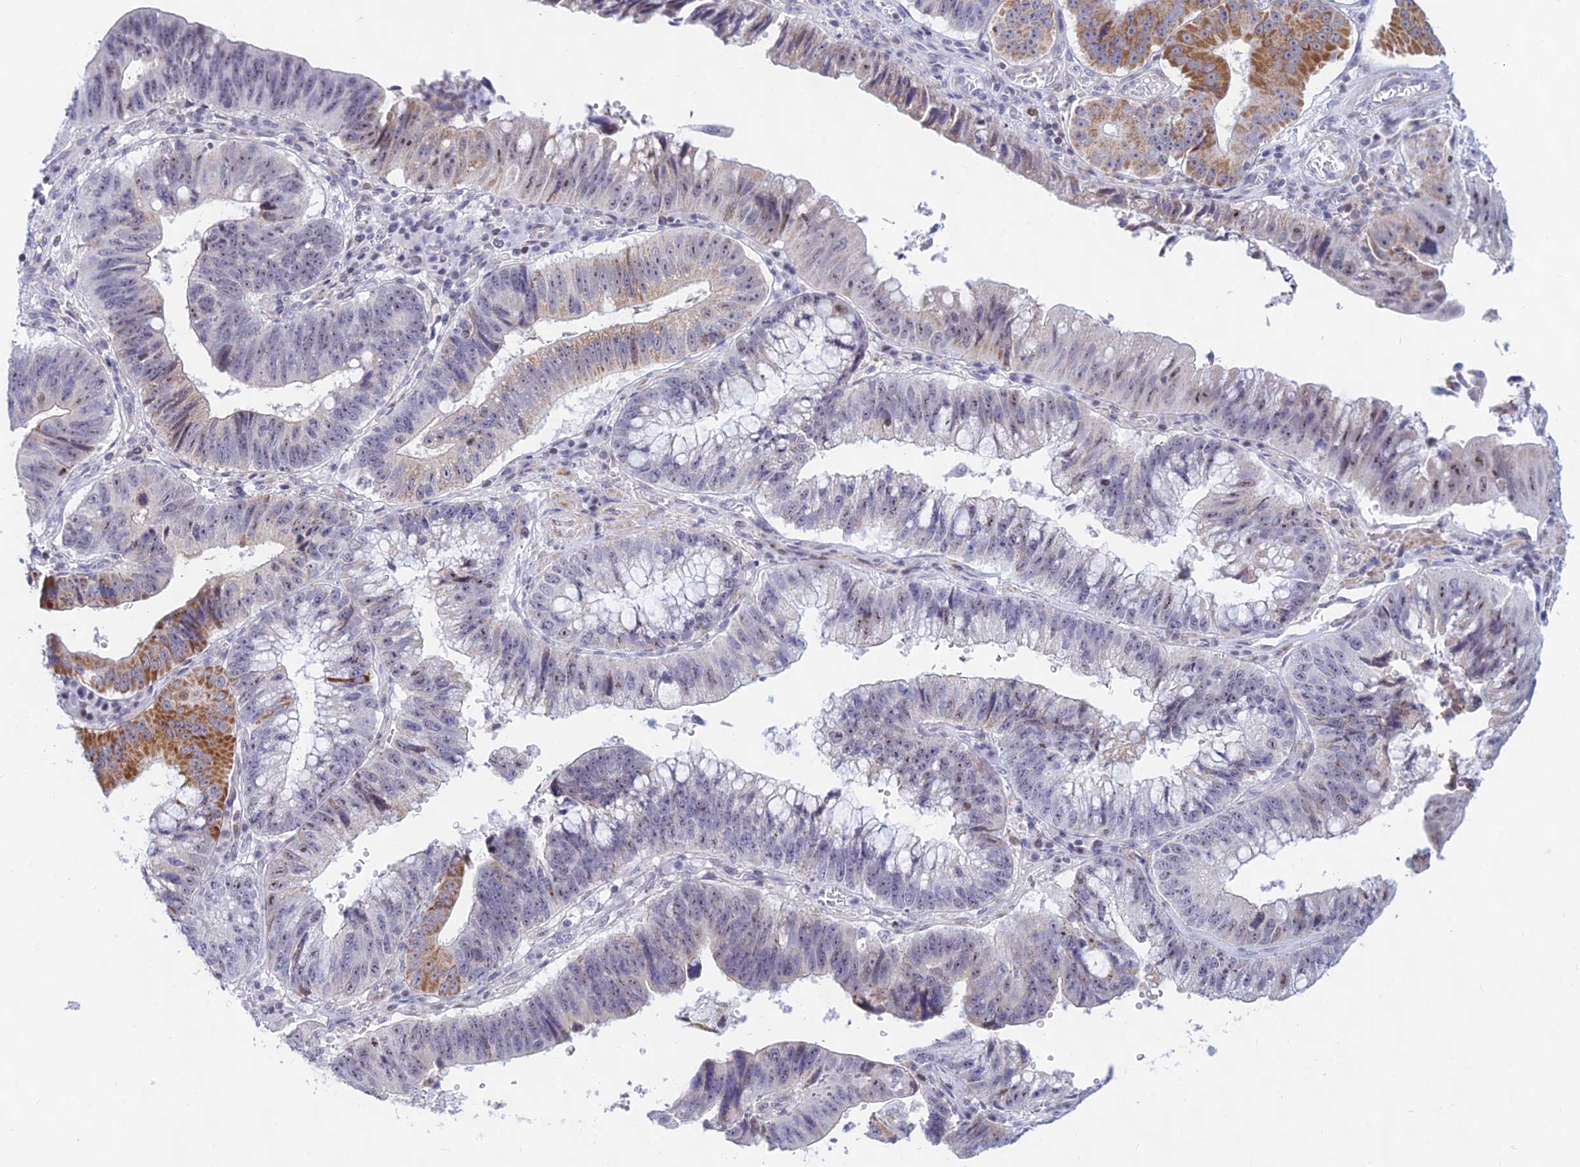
{"staining": {"intensity": "moderate", "quantity": "<25%", "location": "cytoplasmic/membranous,nuclear"}, "tissue": "stomach cancer", "cell_type": "Tumor cells", "image_type": "cancer", "snomed": [{"axis": "morphology", "description": "Adenocarcinoma, NOS"}, {"axis": "topography", "description": "Stomach"}], "caption": "Stomach cancer (adenocarcinoma) stained with a brown dye shows moderate cytoplasmic/membranous and nuclear positive staining in approximately <25% of tumor cells.", "gene": "KRR1", "patient": {"sex": "male", "age": 59}}